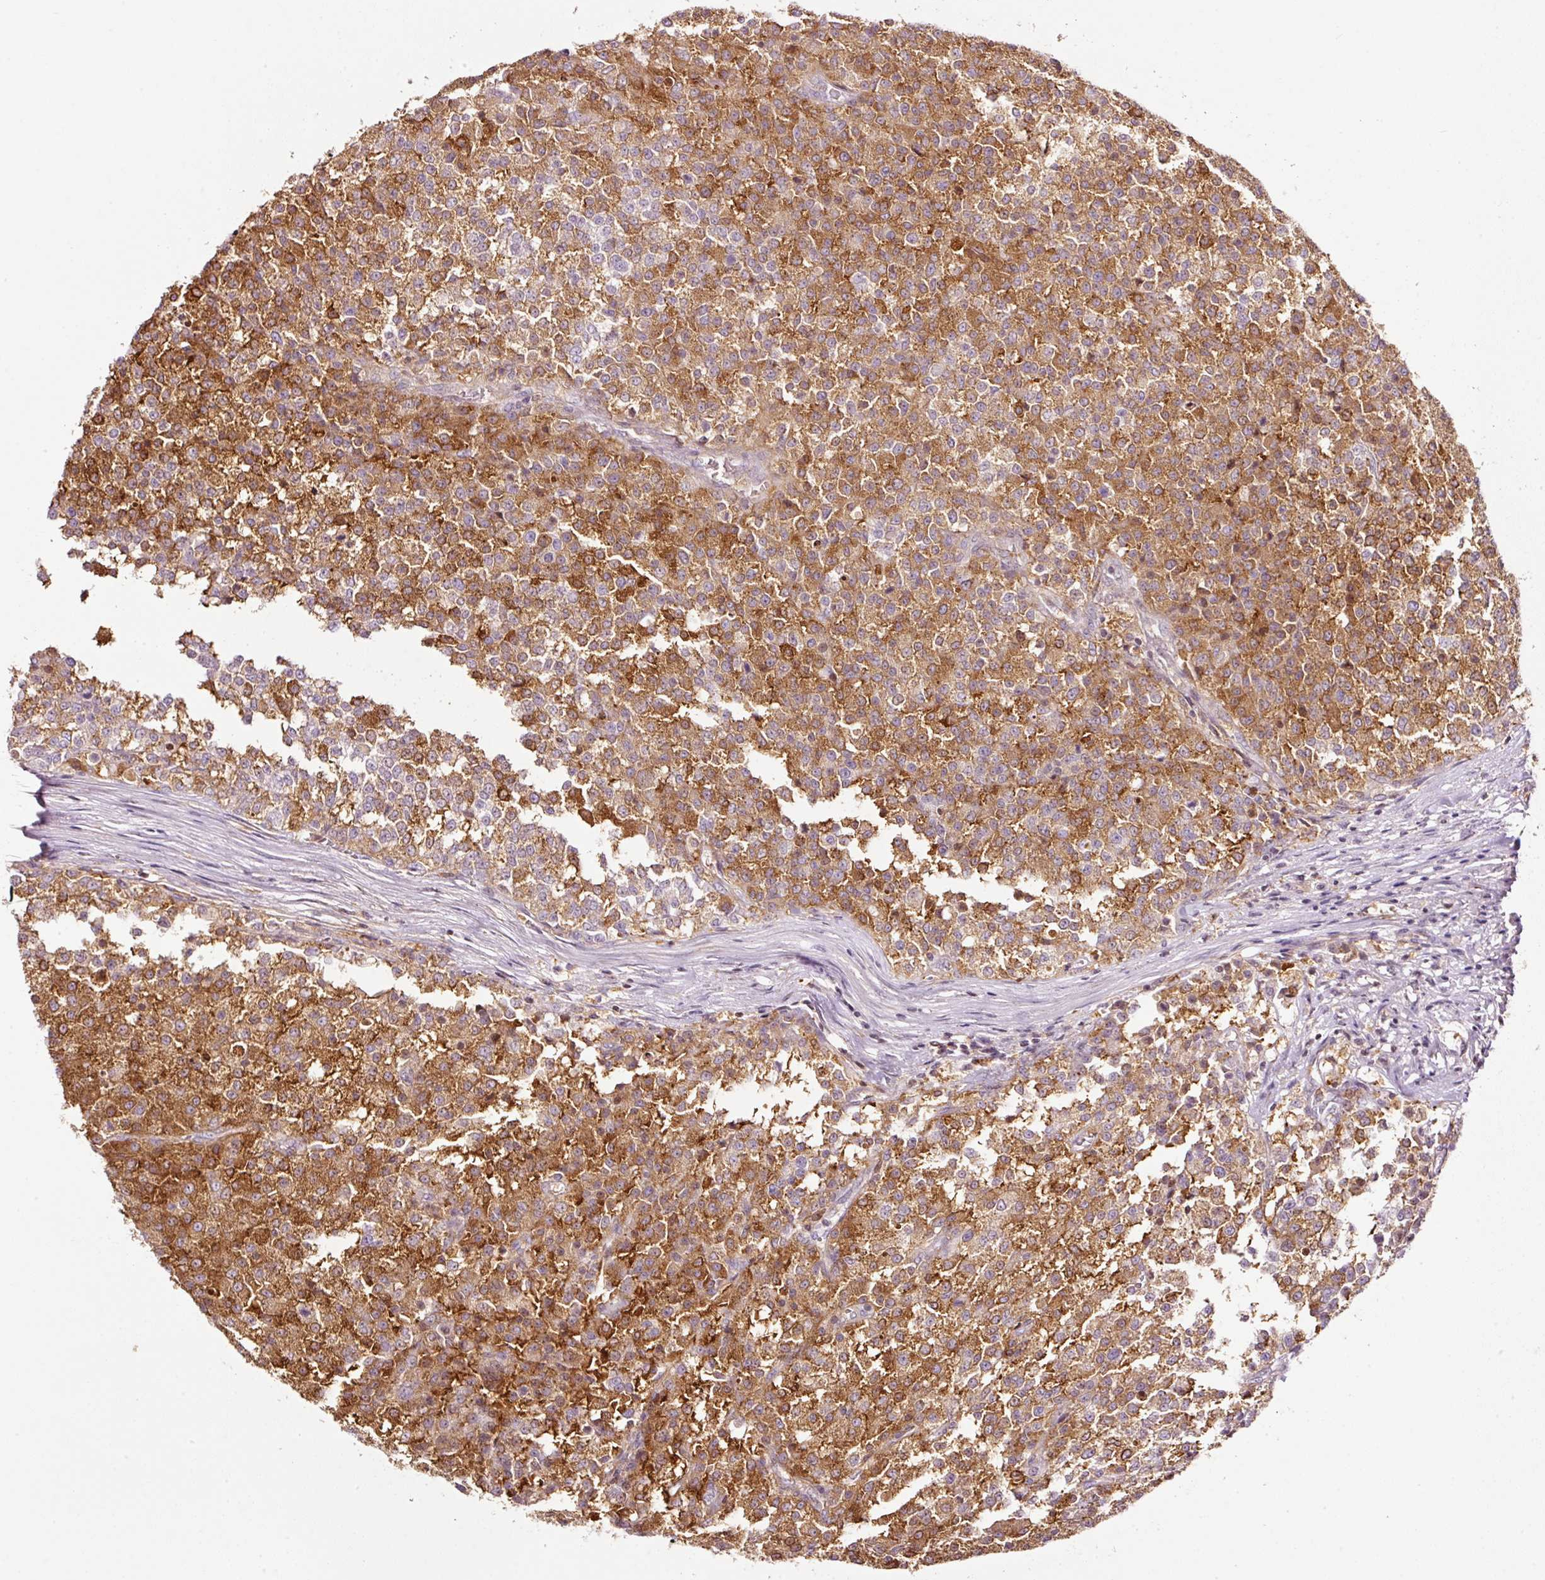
{"staining": {"intensity": "moderate", "quantity": ">75%", "location": "cytoplasmic/membranous"}, "tissue": "testis cancer", "cell_type": "Tumor cells", "image_type": "cancer", "snomed": [{"axis": "morphology", "description": "Seminoma, NOS"}, {"axis": "topography", "description": "Testis"}], "caption": "Testis seminoma was stained to show a protein in brown. There is medium levels of moderate cytoplasmic/membranous expression in about >75% of tumor cells.", "gene": "SCNM1", "patient": {"sex": "male", "age": 59}}